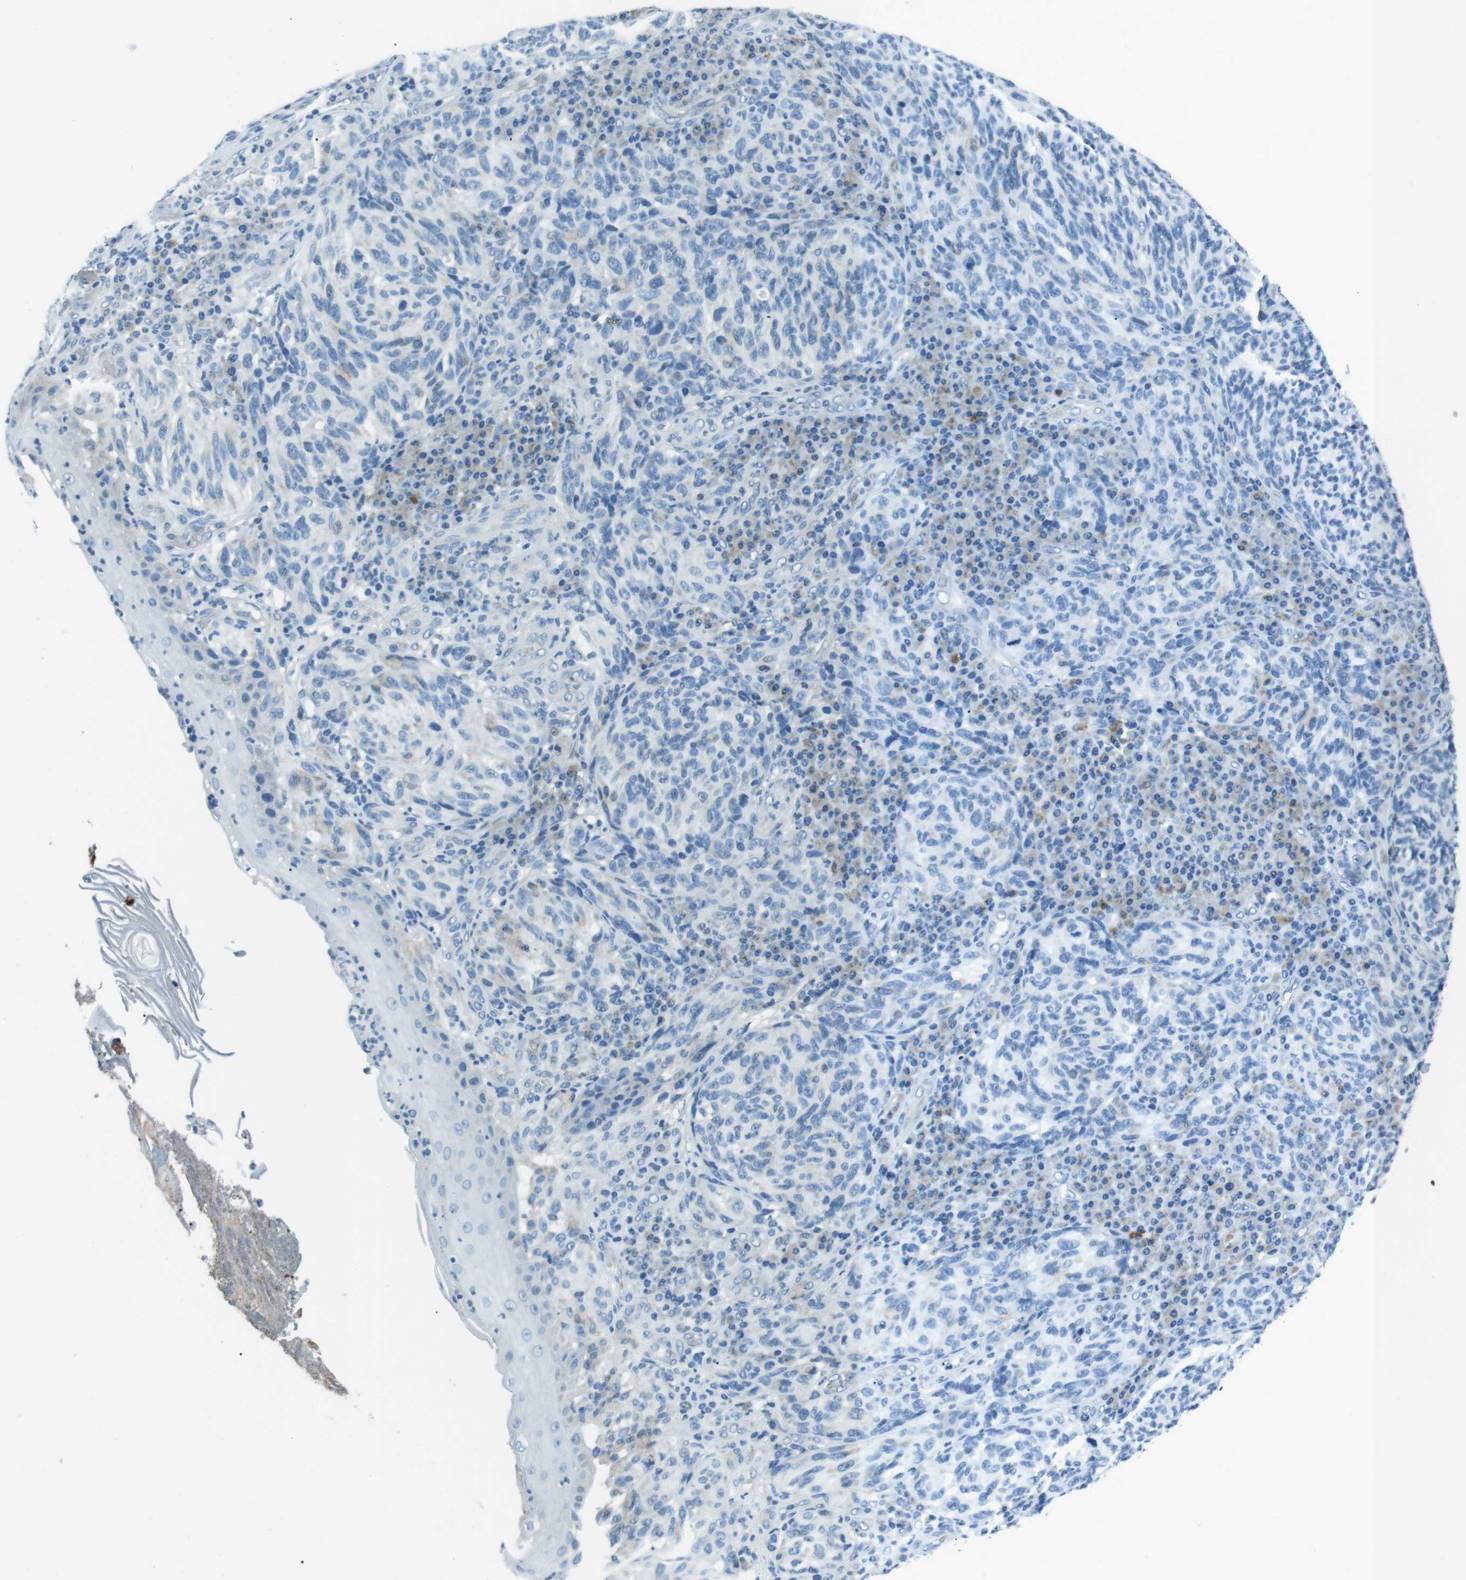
{"staining": {"intensity": "negative", "quantity": "none", "location": "none"}, "tissue": "melanoma", "cell_type": "Tumor cells", "image_type": "cancer", "snomed": [{"axis": "morphology", "description": "Malignant melanoma, NOS"}, {"axis": "topography", "description": "Skin"}], "caption": "There is no significant staining in tumor cells of melanoma.", "gene": "ST6GAL1", "patient": {"sex": "female", "age": 73}}